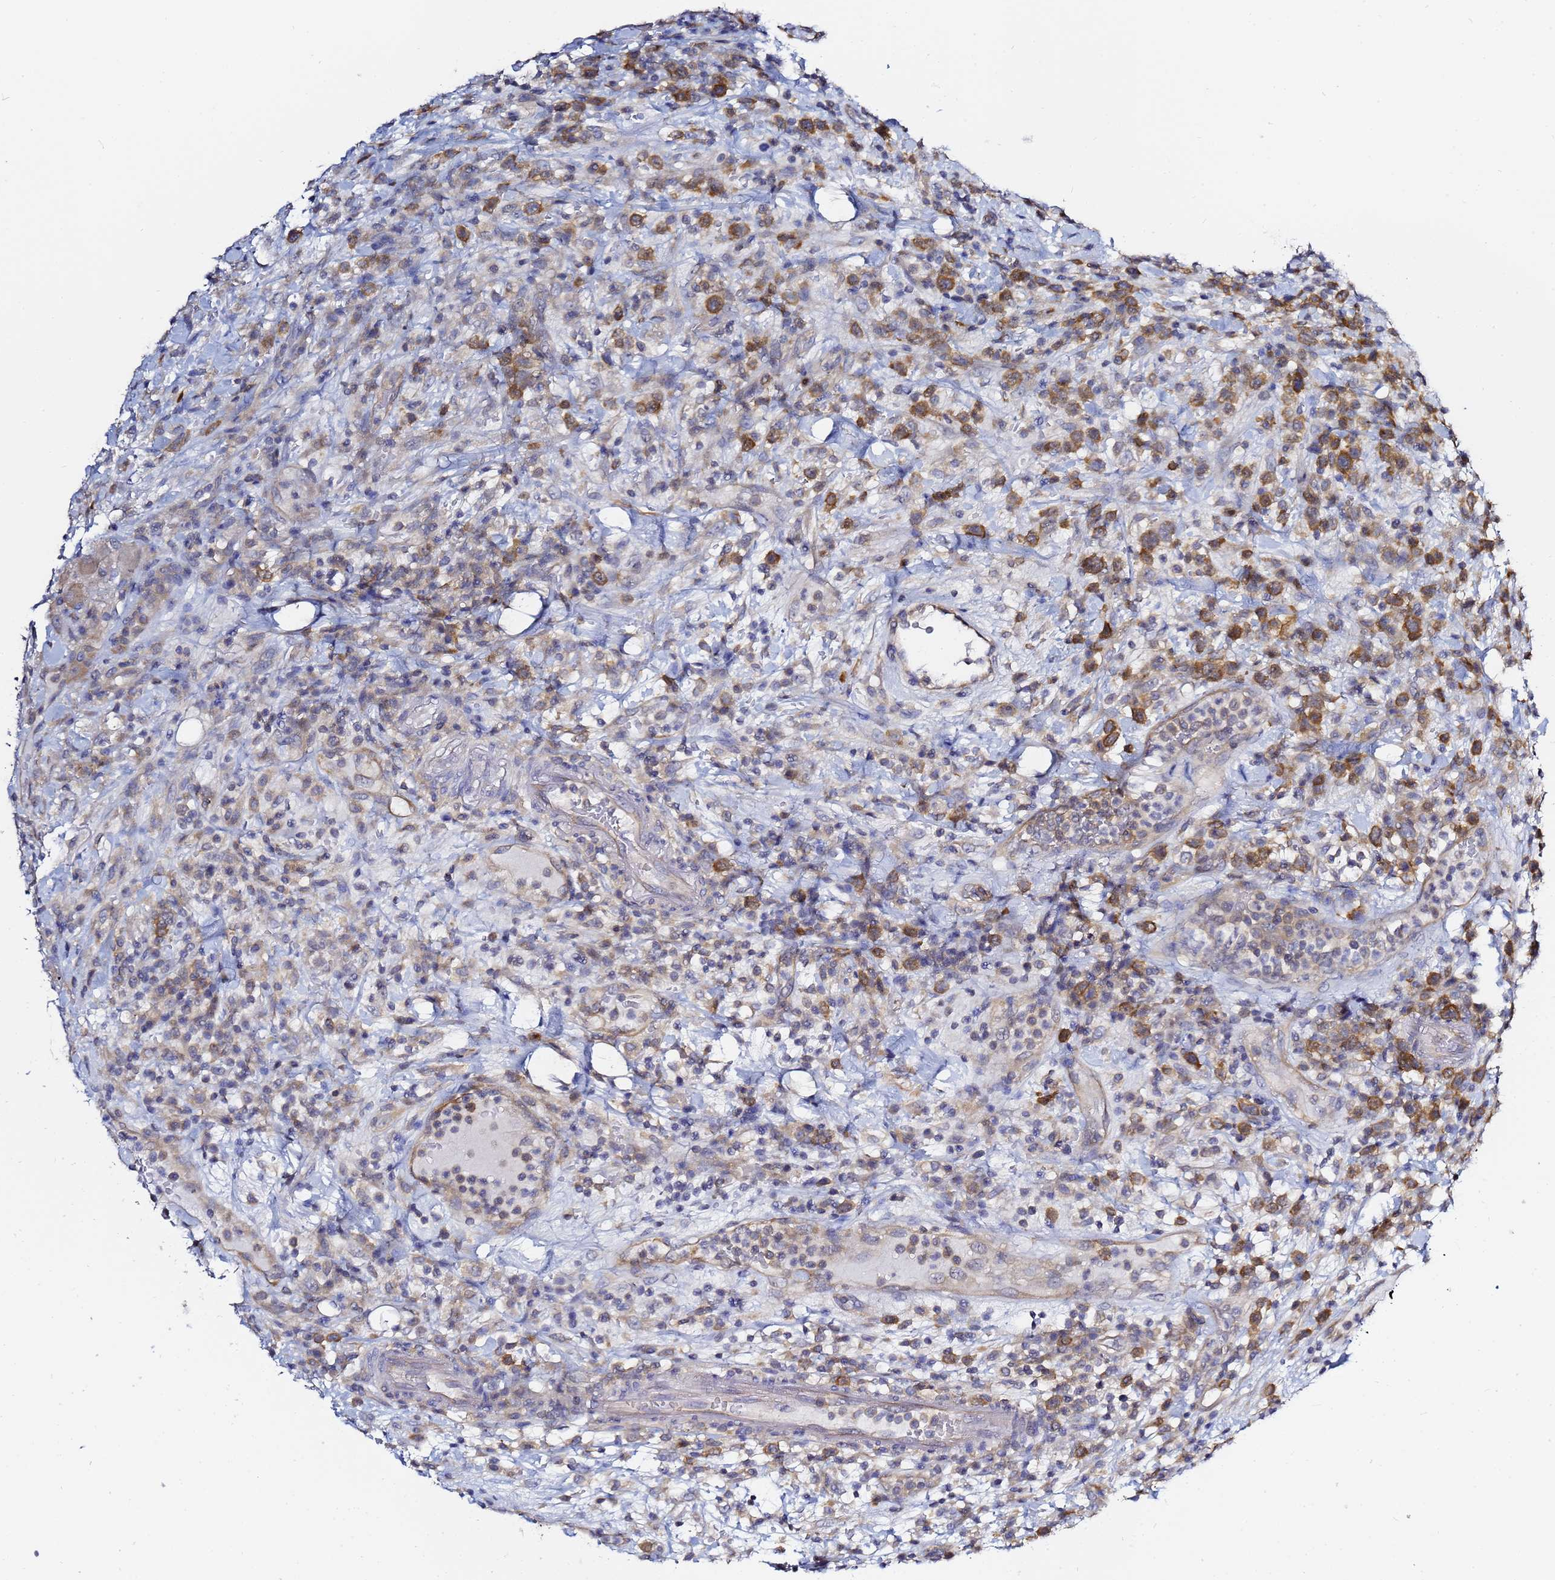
{"staining": {"intensity": "moderate", "quantity": ">75%", "location": "cytoplasmic/membranous"}, "tissue": "lymphoma", "cell_type": "Tumor cells", "image_type": "cancer", "snomed": [{"axis": "morphology", "description": "Malignant lymphoma, non-Hodgkin's type, High grade"}, {"axis": "topography", "description": "Colon"}], "caption": "Malignant lymphoma, non-Hodgkin's type (high-grade) stained with a brown dye reveals moderate cytoplasmic/membranous positive staining in about >75% of tumor cells.", "gene": "LENG1", "patient": {"sex": "female", "age": 53}}